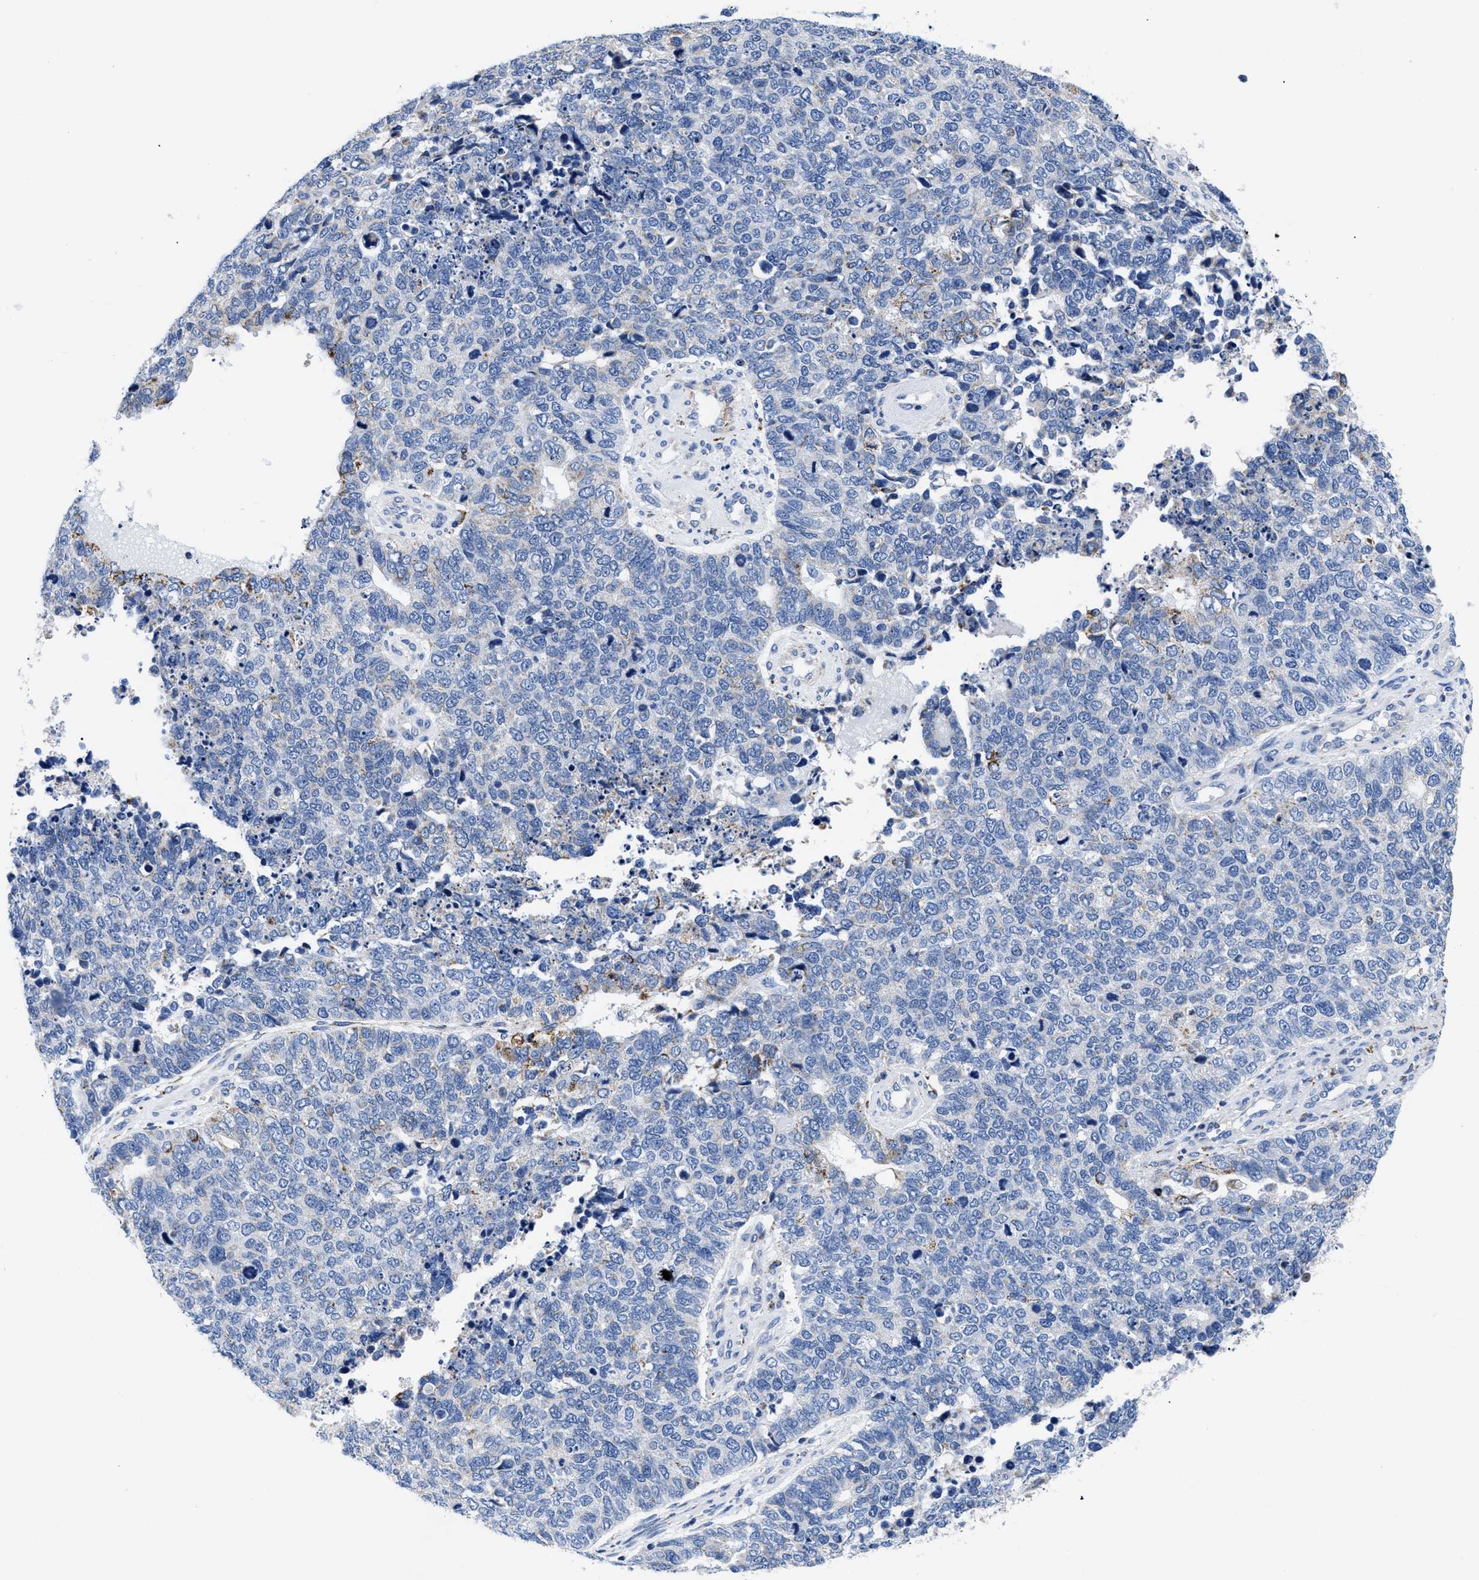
{"staining": {"intensity": "negative", "quantity": "none", "location": "none"}, "tissue": "cervical cancer", "cell_type": "Tumor cells", "image_type": "cancer", "snomed": [{"axis": "morphology", "description": "Squamous cell carcinoma, NOS"}, {"axis": "topography", "description": "Cervix"}], "caption": "Cervical cancer stained for a protein using immunohistochemistry (IHC) reveals no positivity tumor cells.", "gene": "GPR149", "patient": {"sex": "female", "age": 63}}